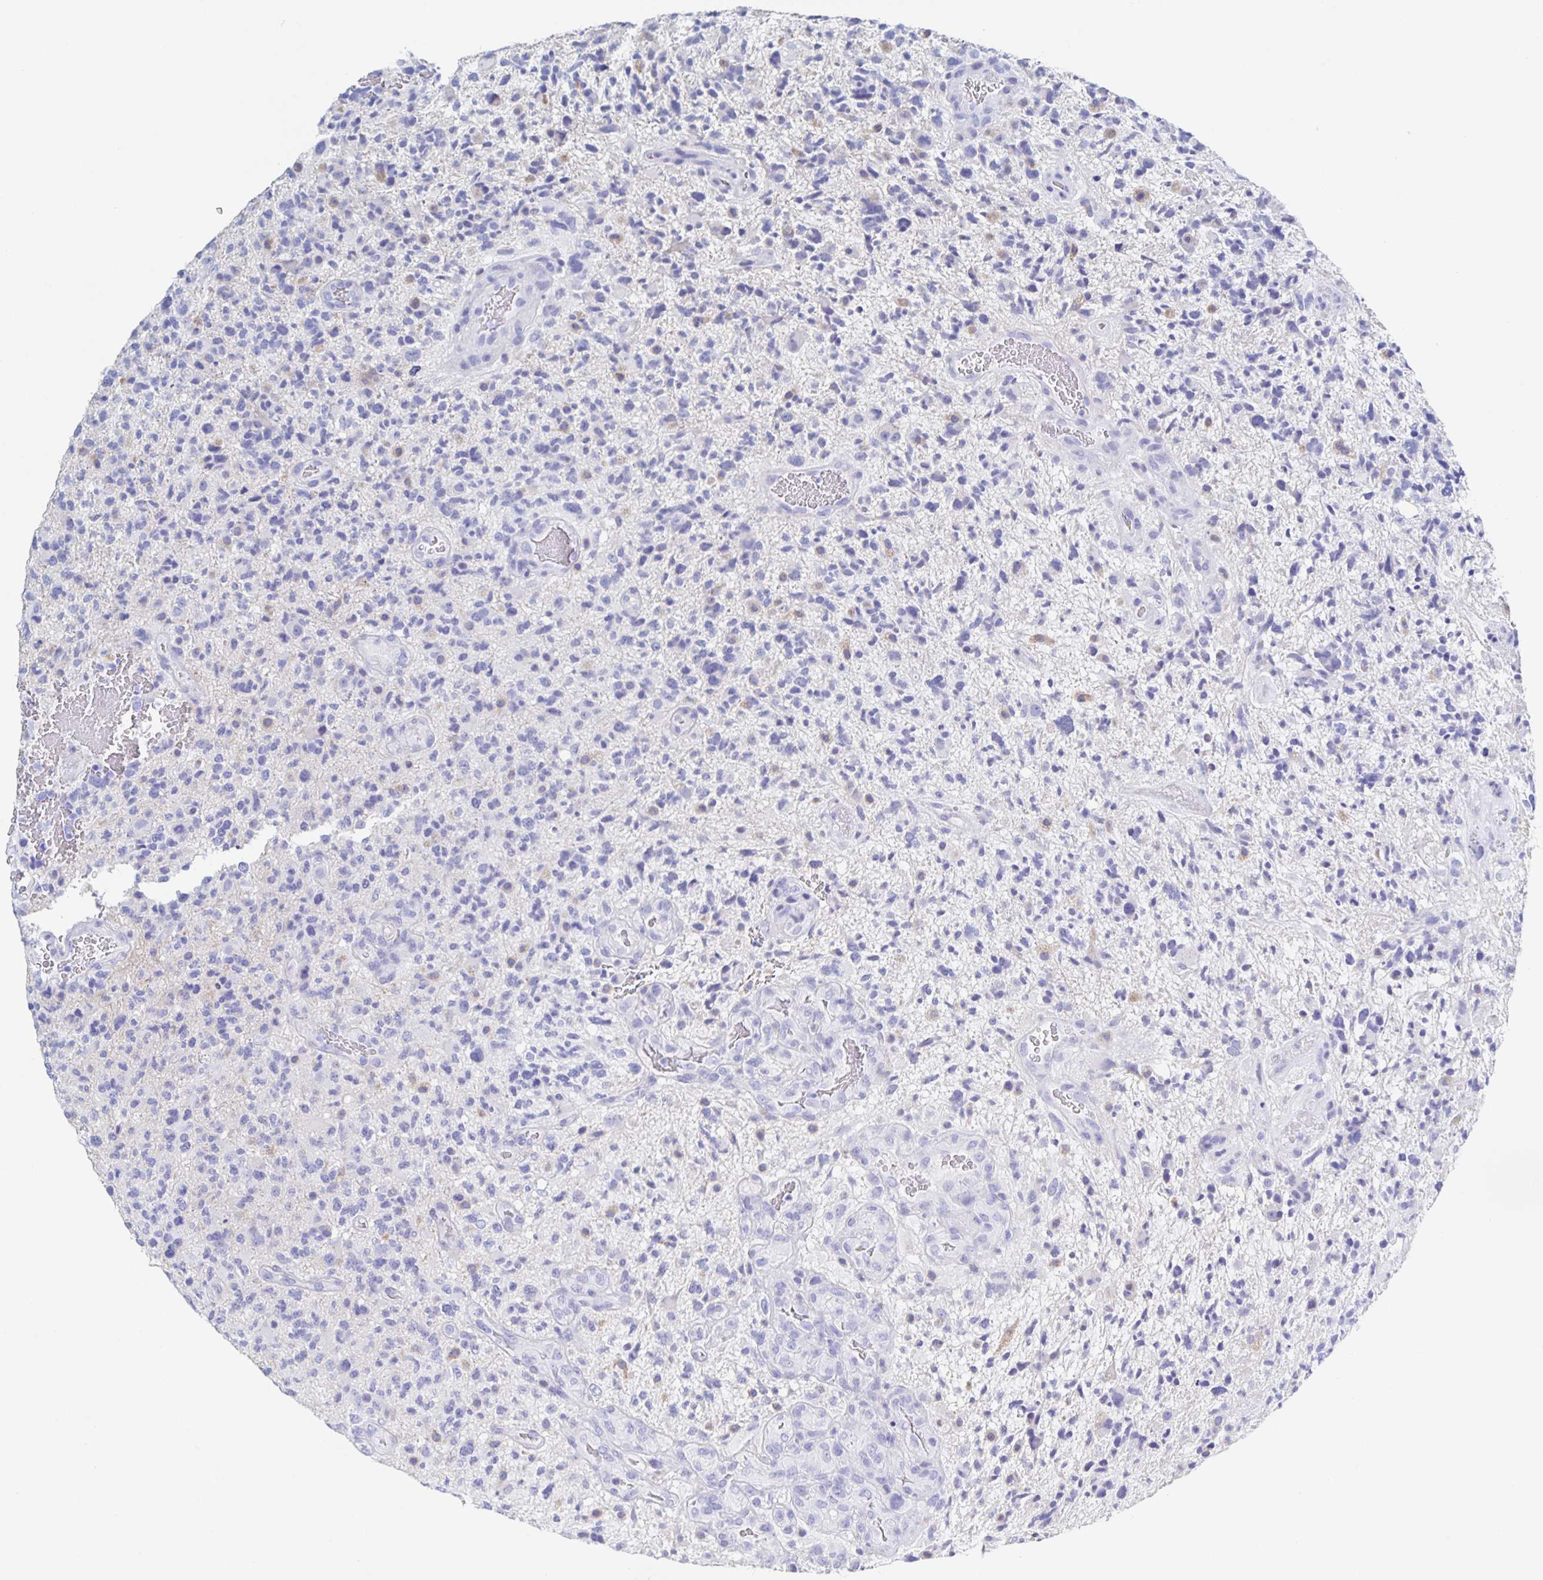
{"staining": {"intensity": "negative", "quantity": "none", "location": "none"}, "tissue": "glioma", "cell_type": "Tumor cells", "image_type": "cancer", "snomed": [{"axis": "morphology", "description": "Glioma, malignant, High grade"}, {"axis": "topography", "description": "Brain"}], "caption": "Malignant glioma (high-grade) was stained to show a protein in brown. There is no significant positivity in tumor cells. (DAB (3,3'-diaminobenzidine) immunohistochemistry (IHC), high magnification).", "gene": "DMBT1", "patient": {"sex": "female", "age": 71}}